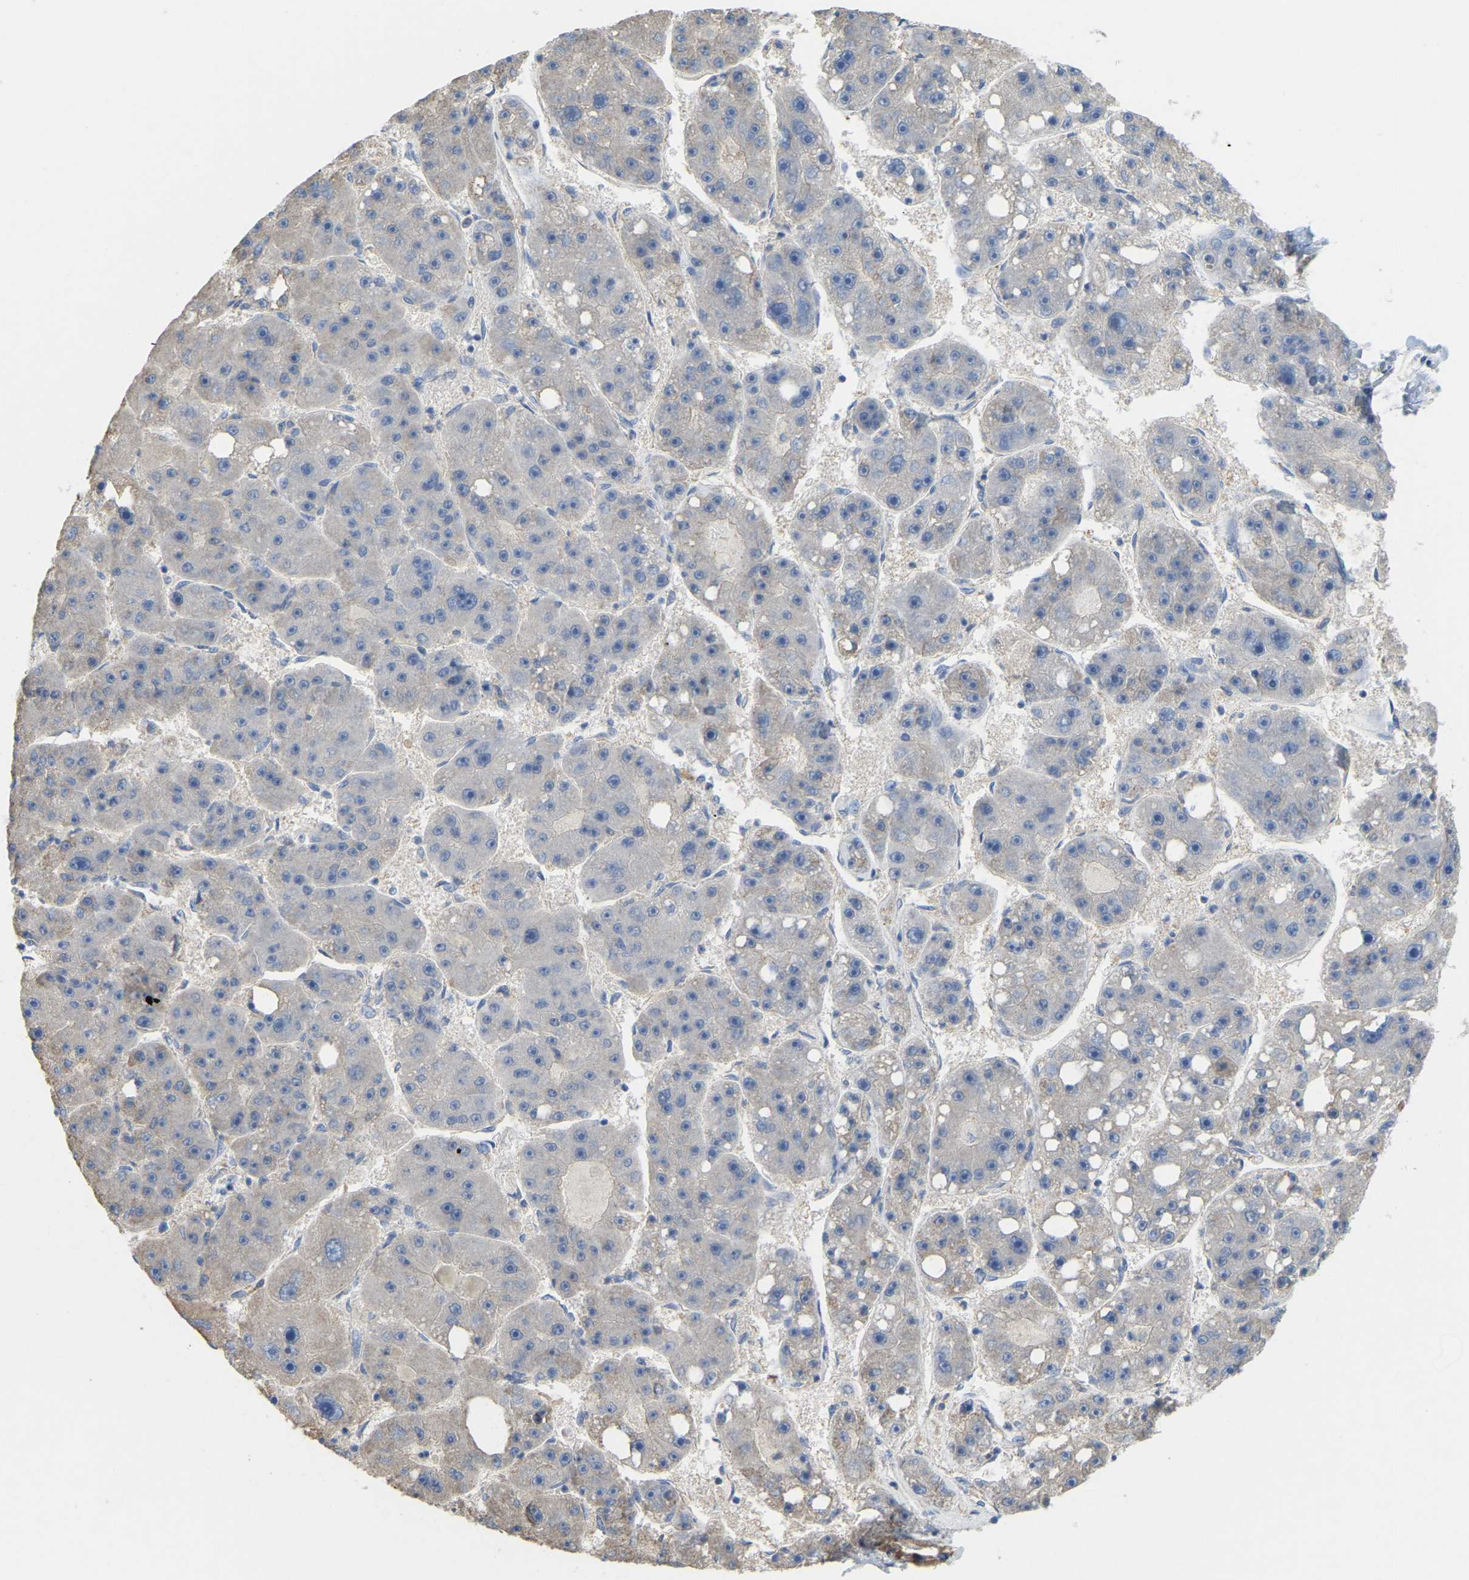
{"staining": {"intensity": "negative", "quantity": "none", "location": "none"}, "tissue": "liver cancer", "cell_type": "Tumor cells", "image_type": "cancer", "snomed": [{"axis": "morphology", "description": "Carcinoma, Hepatocellular, NOS"}, {"axis": "topography", "description": "Liver"}], "caption": "High magnification brightfield microscopy of liver cancer (hepatocellular carcinoma) stained with DAB (3,3'-diaminobenzidine) (brown) and counterstained with hematoxylin (blue): tumor cells show no significant expression.", "gene": "SERPINB5", "patient": {"sex": "female", "age": 61}}